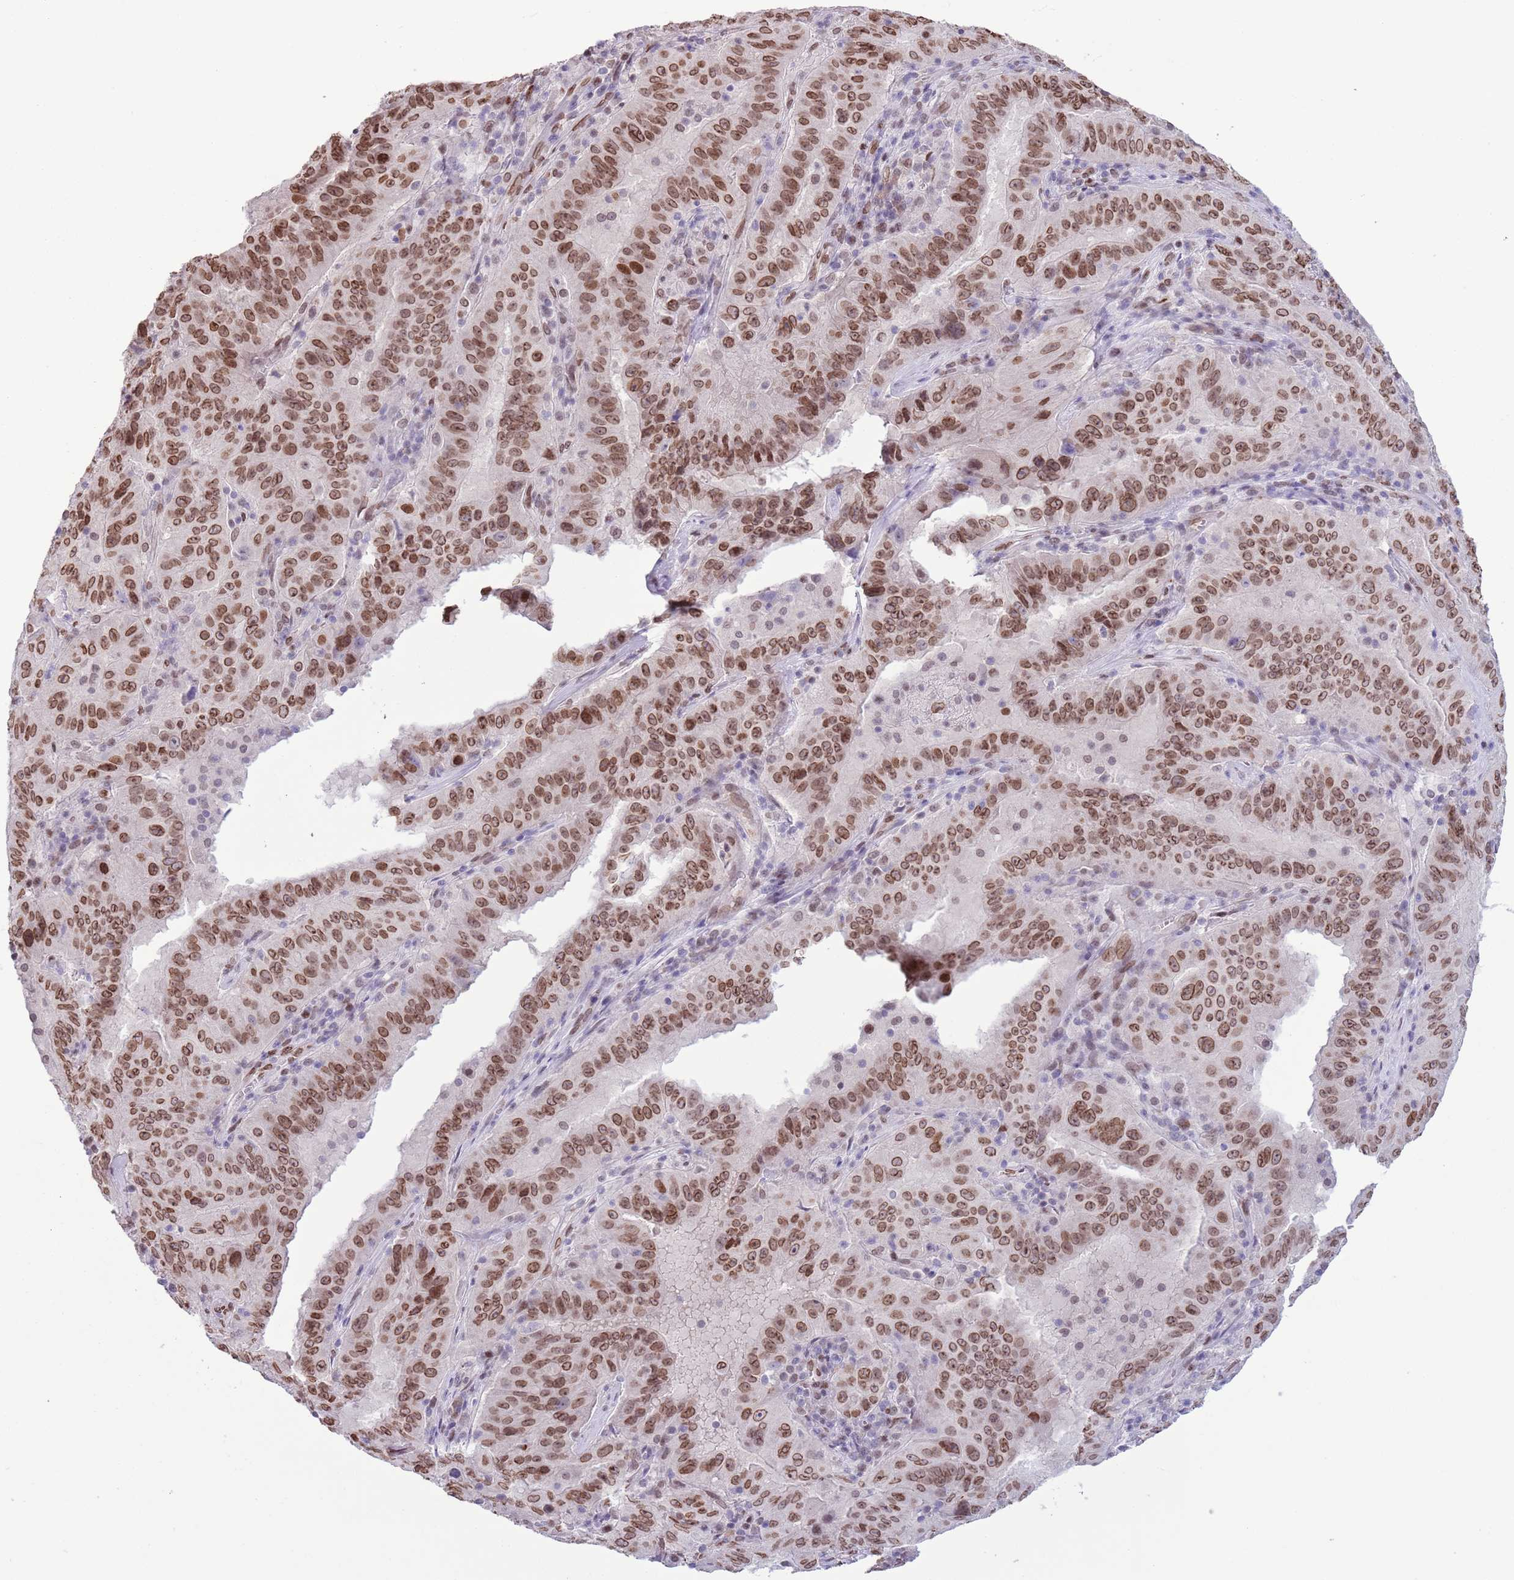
{"staining": {"intensity": "strong", "quantity": ">75%", "location": "cytoplasmic/membranous,nuclear"}, "tissue": "pancreatic cancer", "cell_type": "Tumor cells", "image_type": "cancer", "snomed": [{"axis": "morphology", "description": "Adenocarcinoma, NOS"}, {"axis": "topography", "description": "Pancreas"}], "caption": "Brown immunohistochemical staining in human pancreatic cancer (adenocarcinoma) displays strong cytoplasmic/membranous and nuclear expression in approximately >75% of tumor cells.", "gene": "ZGLP1", "patient": {"sex": "male", "age": 63}}